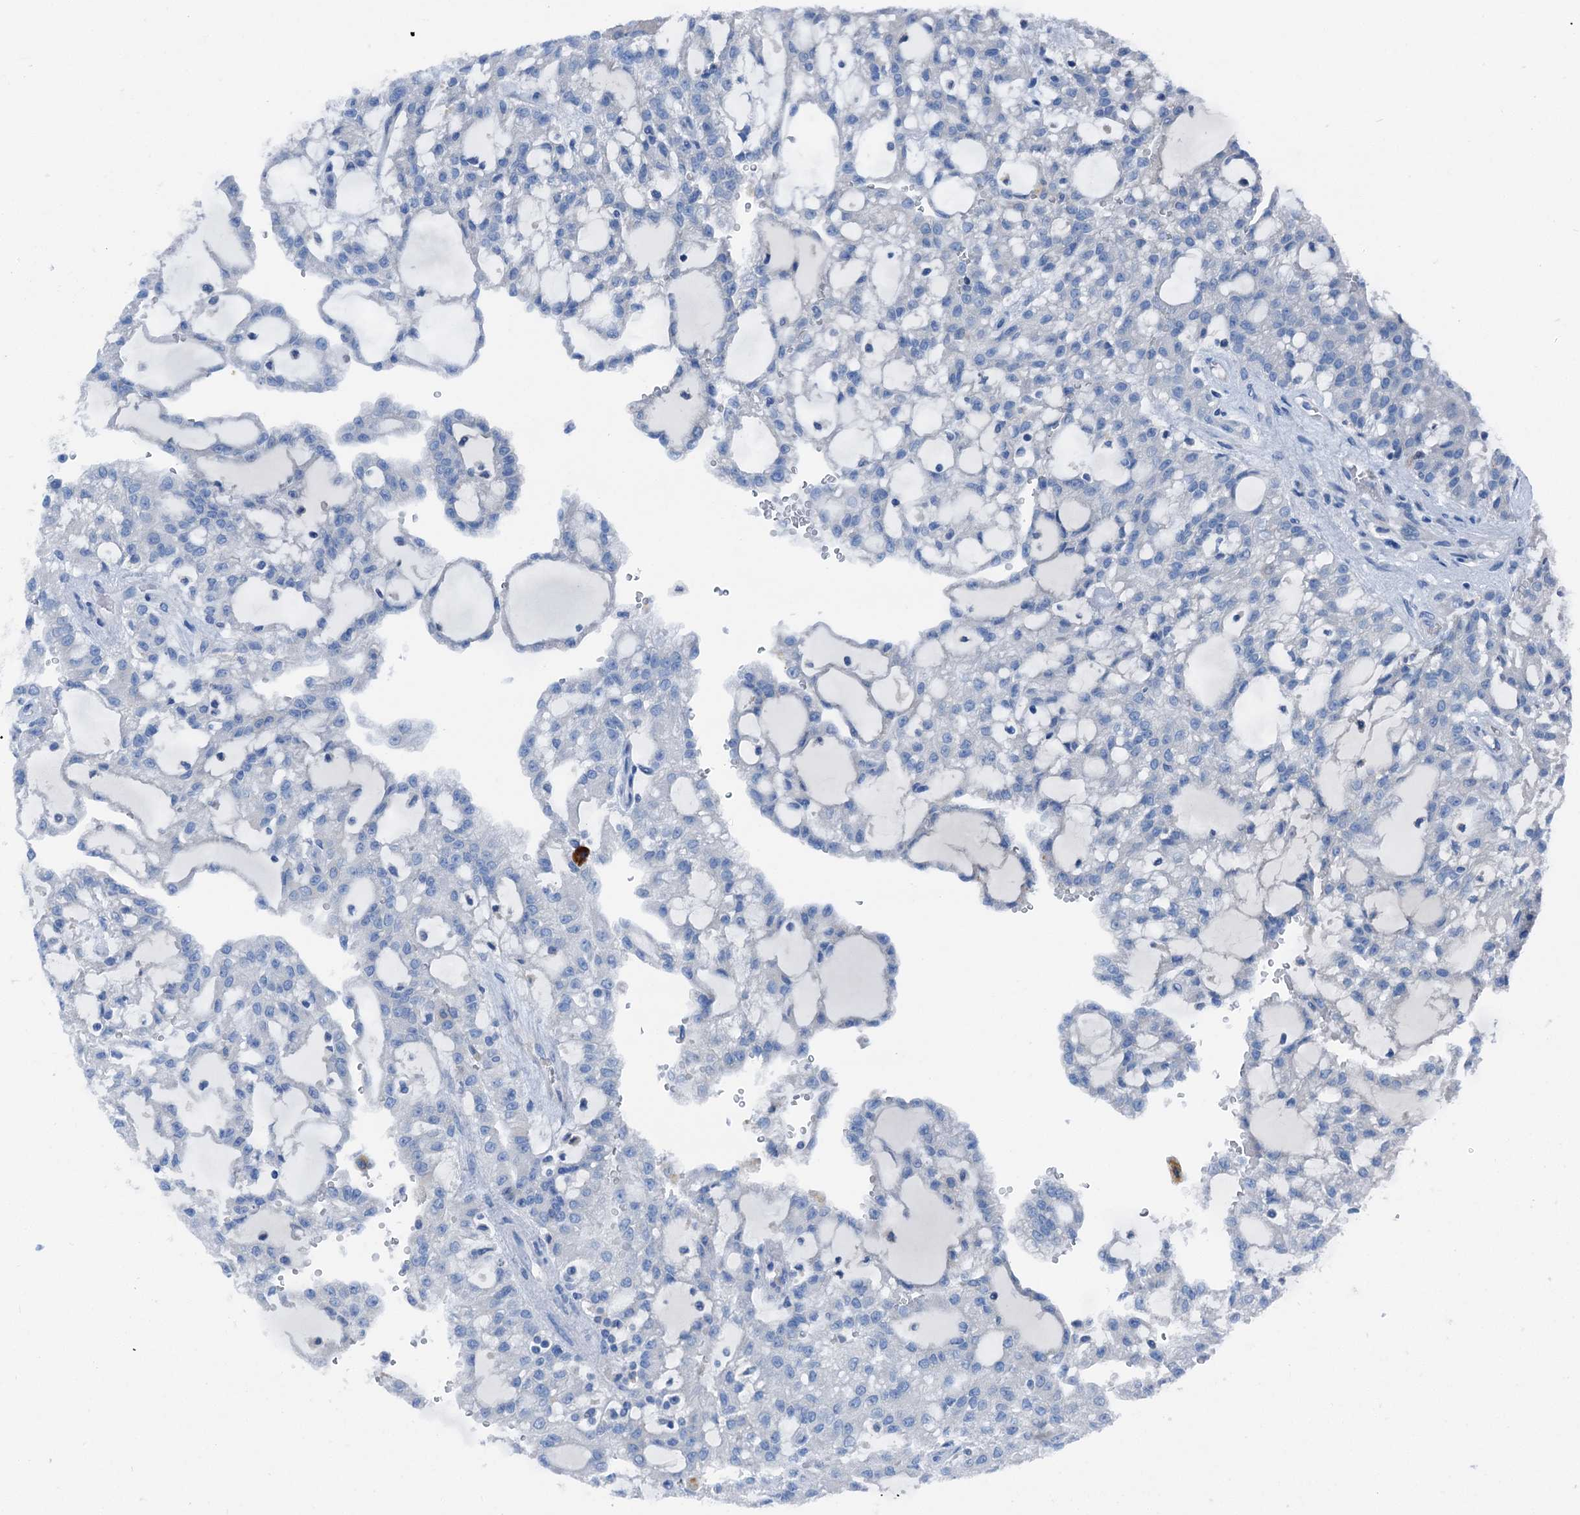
{"staining": {"intensity": "negative", "quantity": "none", "location": "none"}, "tissue": "renal cancer", "cell_type": "Tumor cells", "image_type": "cancer", "snomed": [{"axis": "morphology", "description": "Adenocarcinoma, NOS"}, {"axis": "topography", "description": "Kidney"}], "caption": "Image shows no protein staining in tumor cells of adenocarcinoma (renal) tissue. (IHC, brightfield microscopy, high magnification).", "gene": "C1QTNF4", "patient": {"sex": "male", "age": 63}}